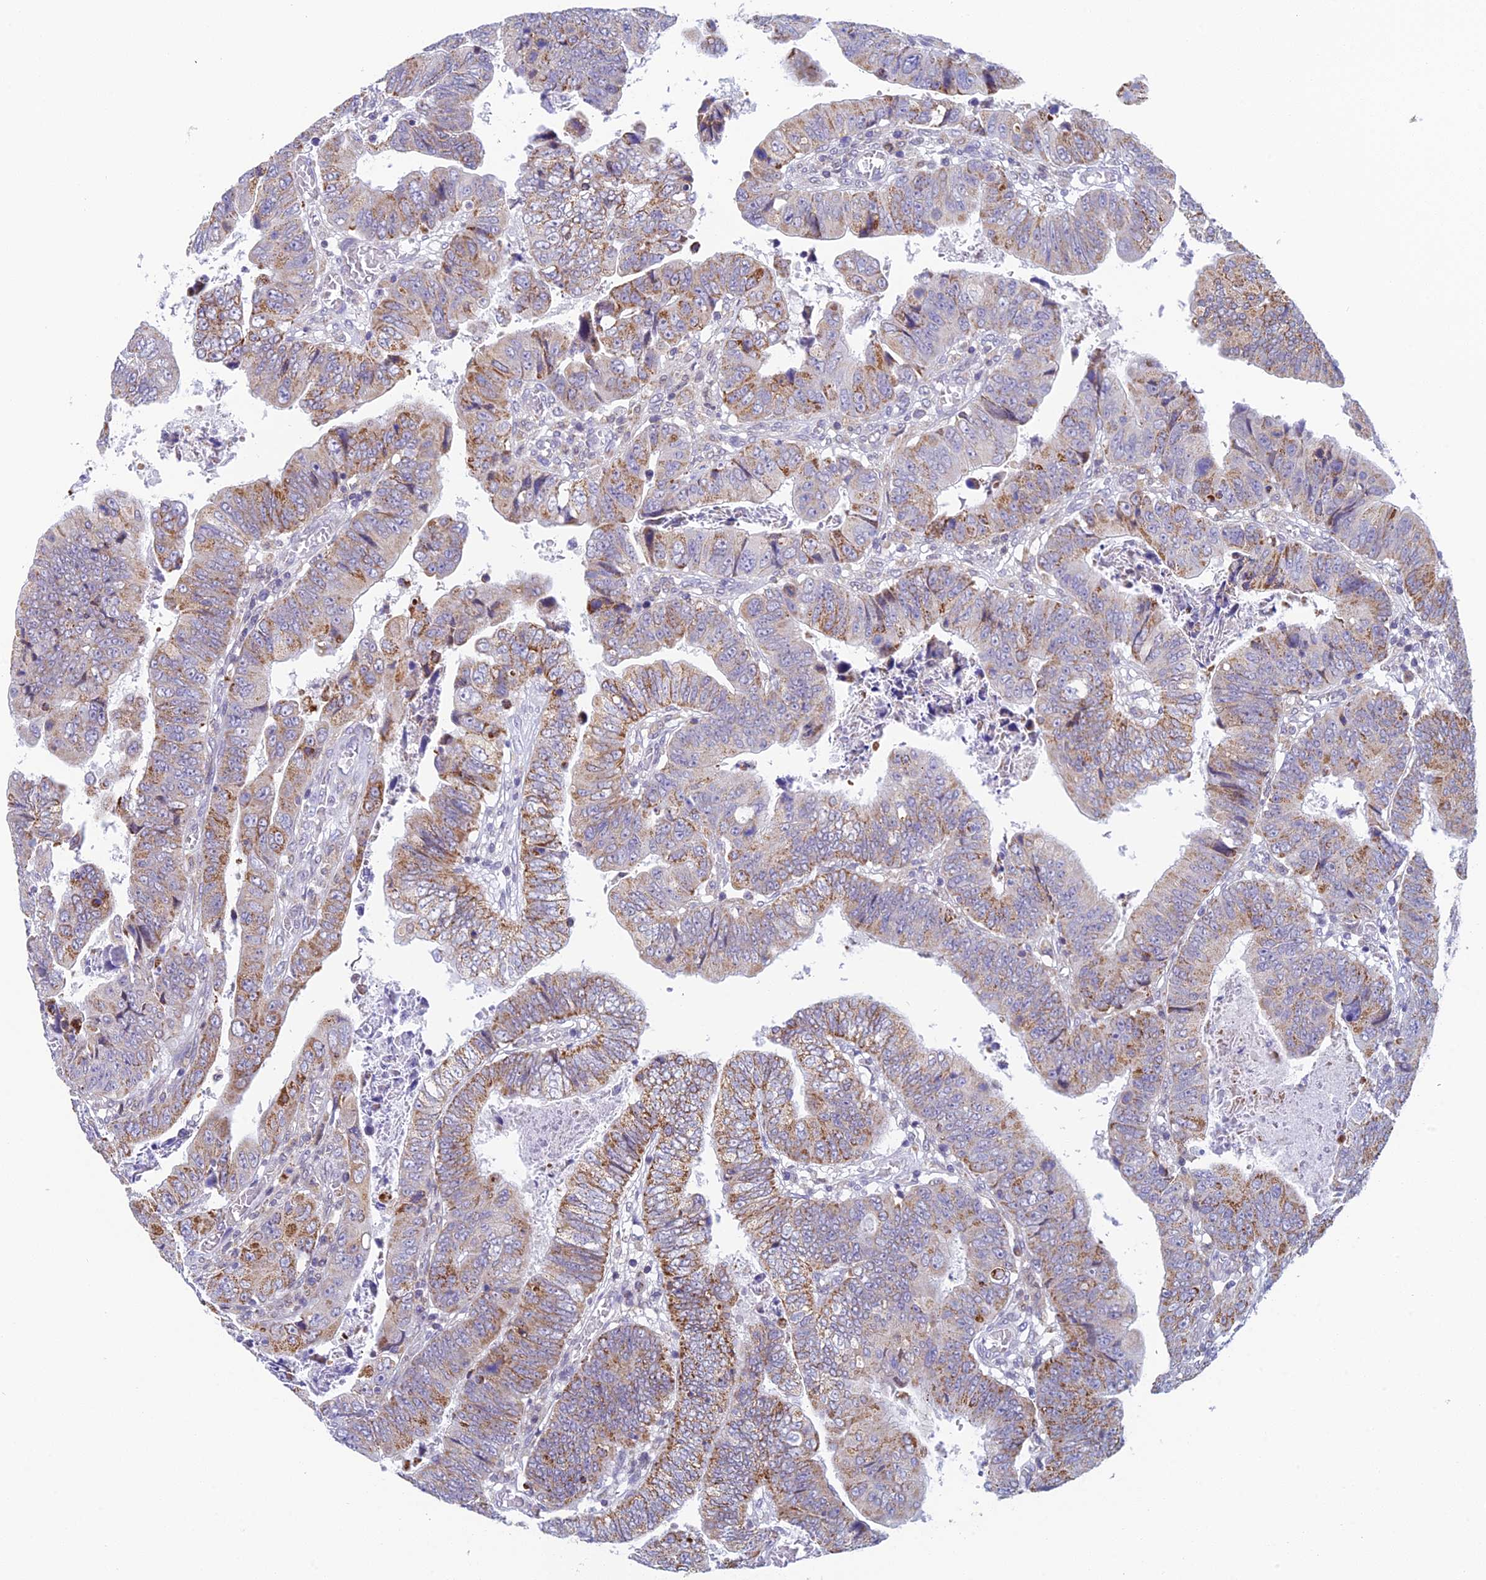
{"staining": {"intensity": "moderate", "quantity": "25%-75%", "location": "cytoplasmic/membranous"}, "tissue": "colorectal cancer", "cell_type": "Tumor cells", "image_type": "cancer", "snomed": [{"axis": "morphology", "description": "Normal tissue, NOS"}, {"axis": "morphology", "description": "Adenocarcinoma, NOS"}, {"axis": "topography", "description": "Rectum"}], "caption": "Tumor cells reveal medium levels of moderate cytoplasmic/membranous staining in approximately 25%-75% of cells in colorectal adenocarcinoma.", "gene": "REXO5", "patient": {"sex": "female", "age": 65}}